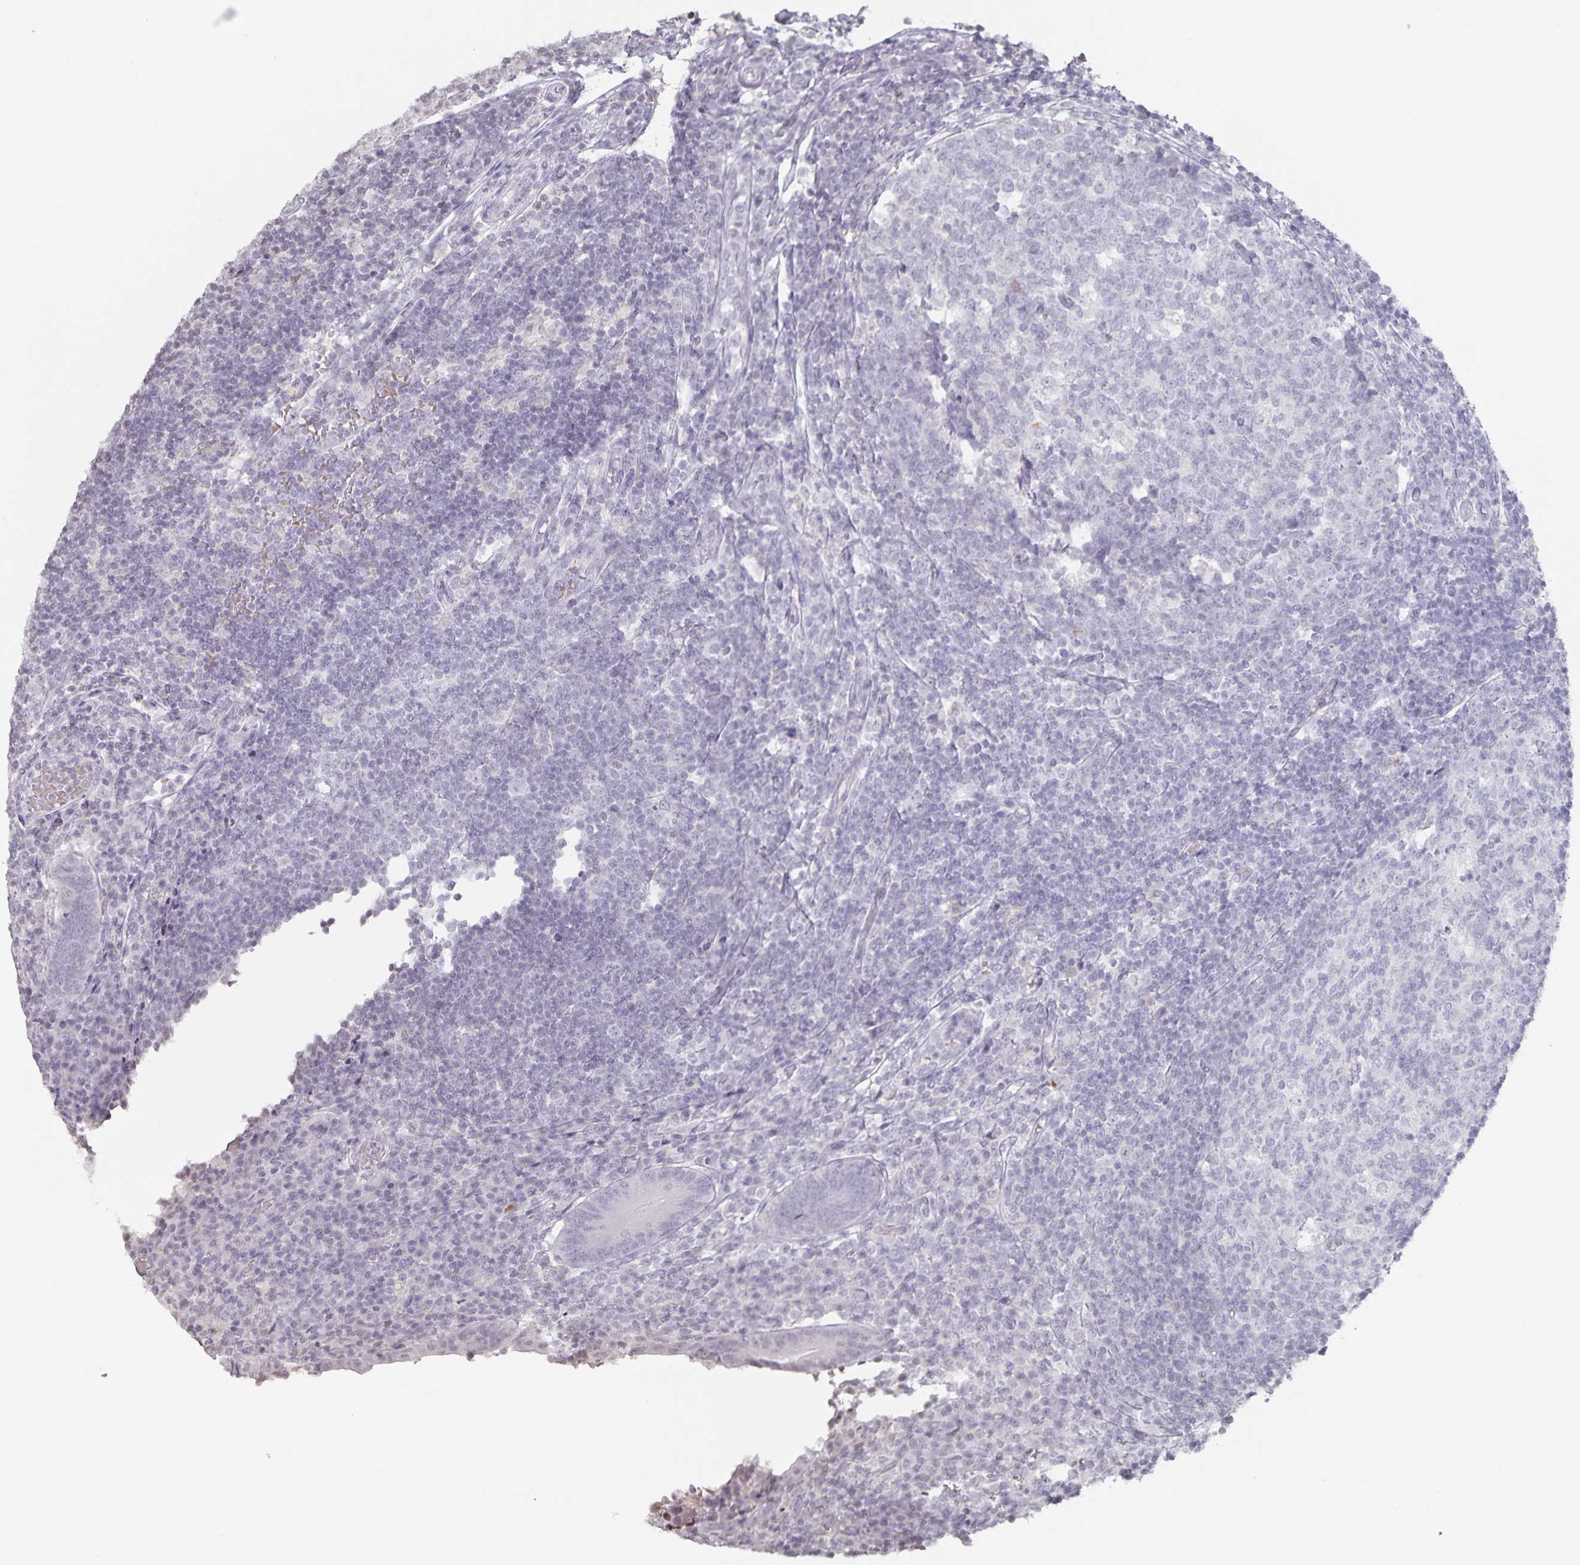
{"staining": {"intensity": "weak", "quantity": "<25%", "location": "cytoplasmic/membranous"}, "tissue": "appendix", "cell_type": "Glandular cells", "image_type": "normal", "snomed": [{"axis": "morphology", "description": "Normal tissue, NOS"}, {"axis": "topography", "description": "Appendix"}], "caption": "IHC photomicrograph of normal appendix: appendix stained with DAB (3,3'-diaminobenzidine) demonstrates no significant protein positivity in glandular cells. (DAB immunohistochemistry visualized using brightfield microscopy, high magnification).", "gene": "AQP4", "patient": {"sex": "male", "age": 18}}